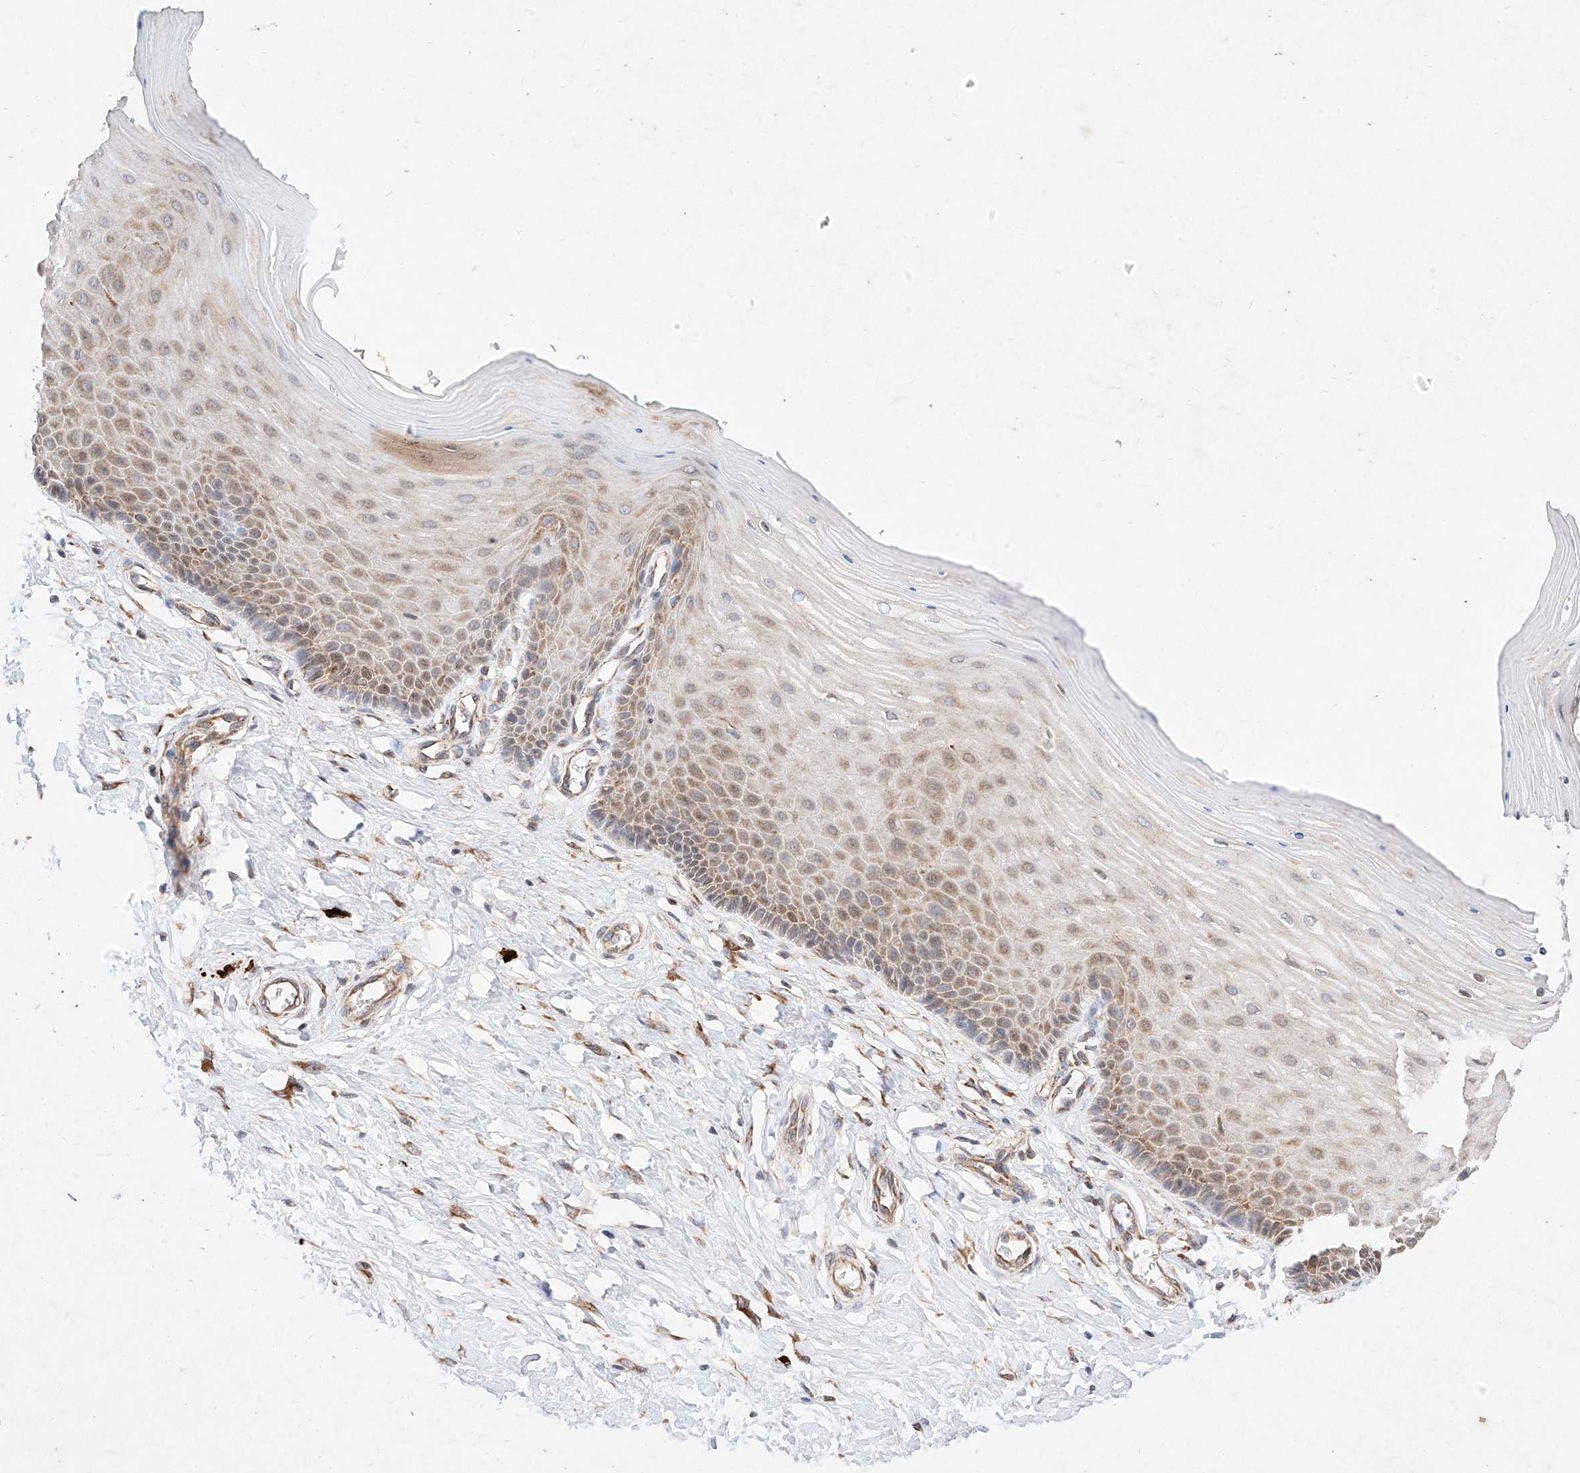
{"staining": {"intensity": "weak", "quantity": "<25%", "location": "cytoplasmic/membranous"}, "tissue": "cervix", "cell_type": "Glandular cells", "image_type": "normal", "snomed": [{"axis": "morphology", "description": "Normal tissue, NOS"}, {"axis": "topography", "description": "Cervix"}], "caption": "IHC of unremarkable human cervix exhibits no positivity in glandular cells.", "gene": "ATP9B", "patient": {"sex": "female", "age": 55}}